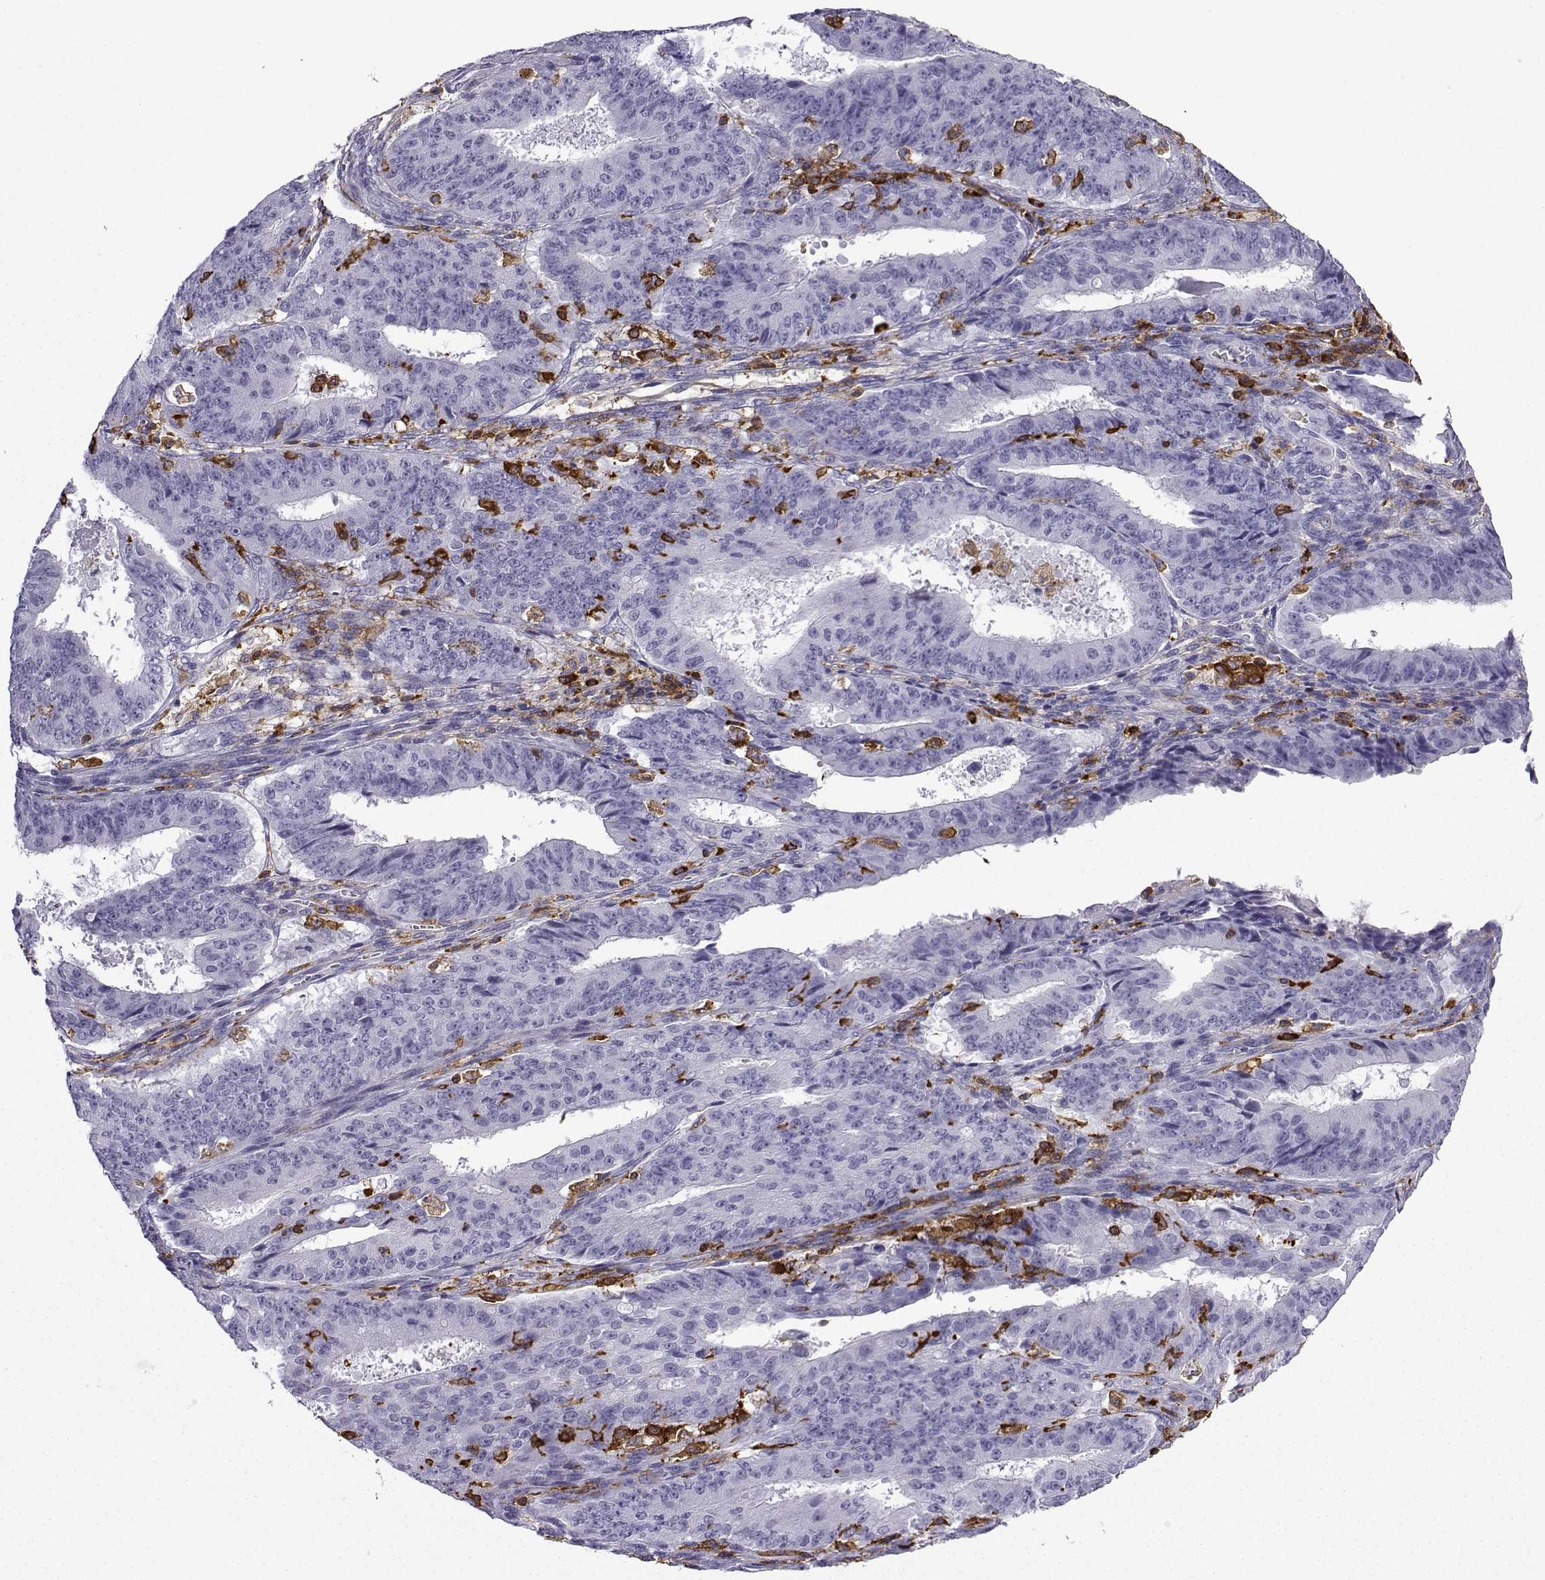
{"staining": {"intensity": "negative", "quantity": "none", "location": "none"}, "tissue": "ovarian cancer", "cell_type": "Tumor cells", "image_type": "cancer", "snomed": [{"axis": "morphology", "description": "Carcinoma, endometroid"}, {"axis": "topography", "description": "Ovary"}], "caption": "This is a histopathology image of immunohistochemistry (IHC) staining of ovarian cancer (endometroid carcinoma), which shows no positivity in tumor cells. (Immunohistochemistry, brightfield microscopy, high magnification).", "gene": "DOCK10", "patient": {"sex": "female", "age": 42}}